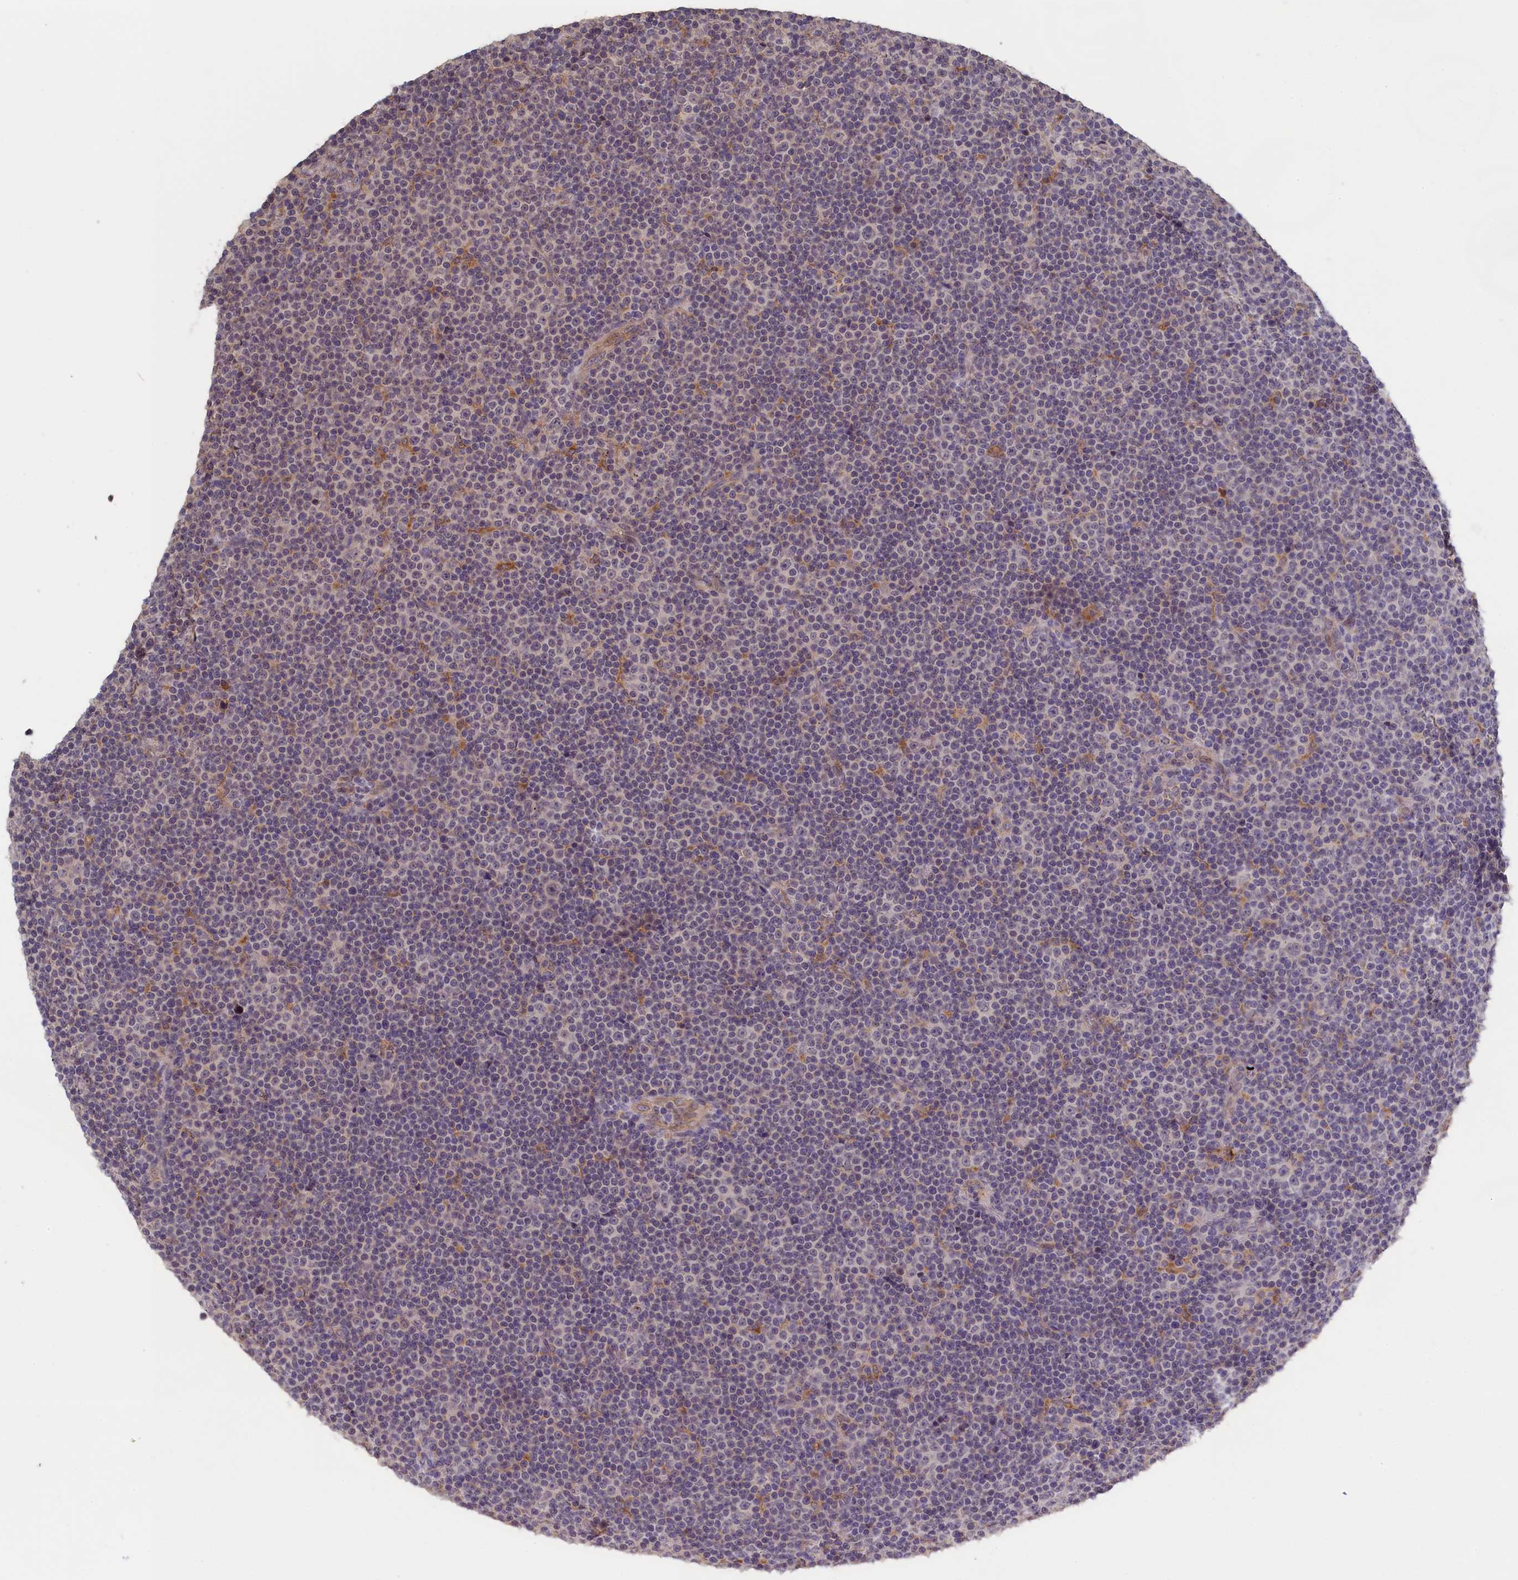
{"staining": {"intensity": "negative", "quantity": "none", "location": "none"}, "tissue": "lymphoma", "cell_type": "Tumor cells", "image_type": "cancer", "snomed": [{"axis": "morphology", "description": "Malignant lymphoma, non-Hodgkin's type, Low grade"}, {"axis": "topography", "description": "Lymph node"}], "caption": "High magnification brightfield microscopy of low-grade malignant lymphoma, non-Hodgkin's type stained with DAB (3,3'-diaminobenzidine) (brown) and counterstained with hematoxylin (blue): tumor cells show no significant positivity. Nuclei are stained in blue.", "gene": "COL19A1", "patient": {"sex": "female", "age": 67}}